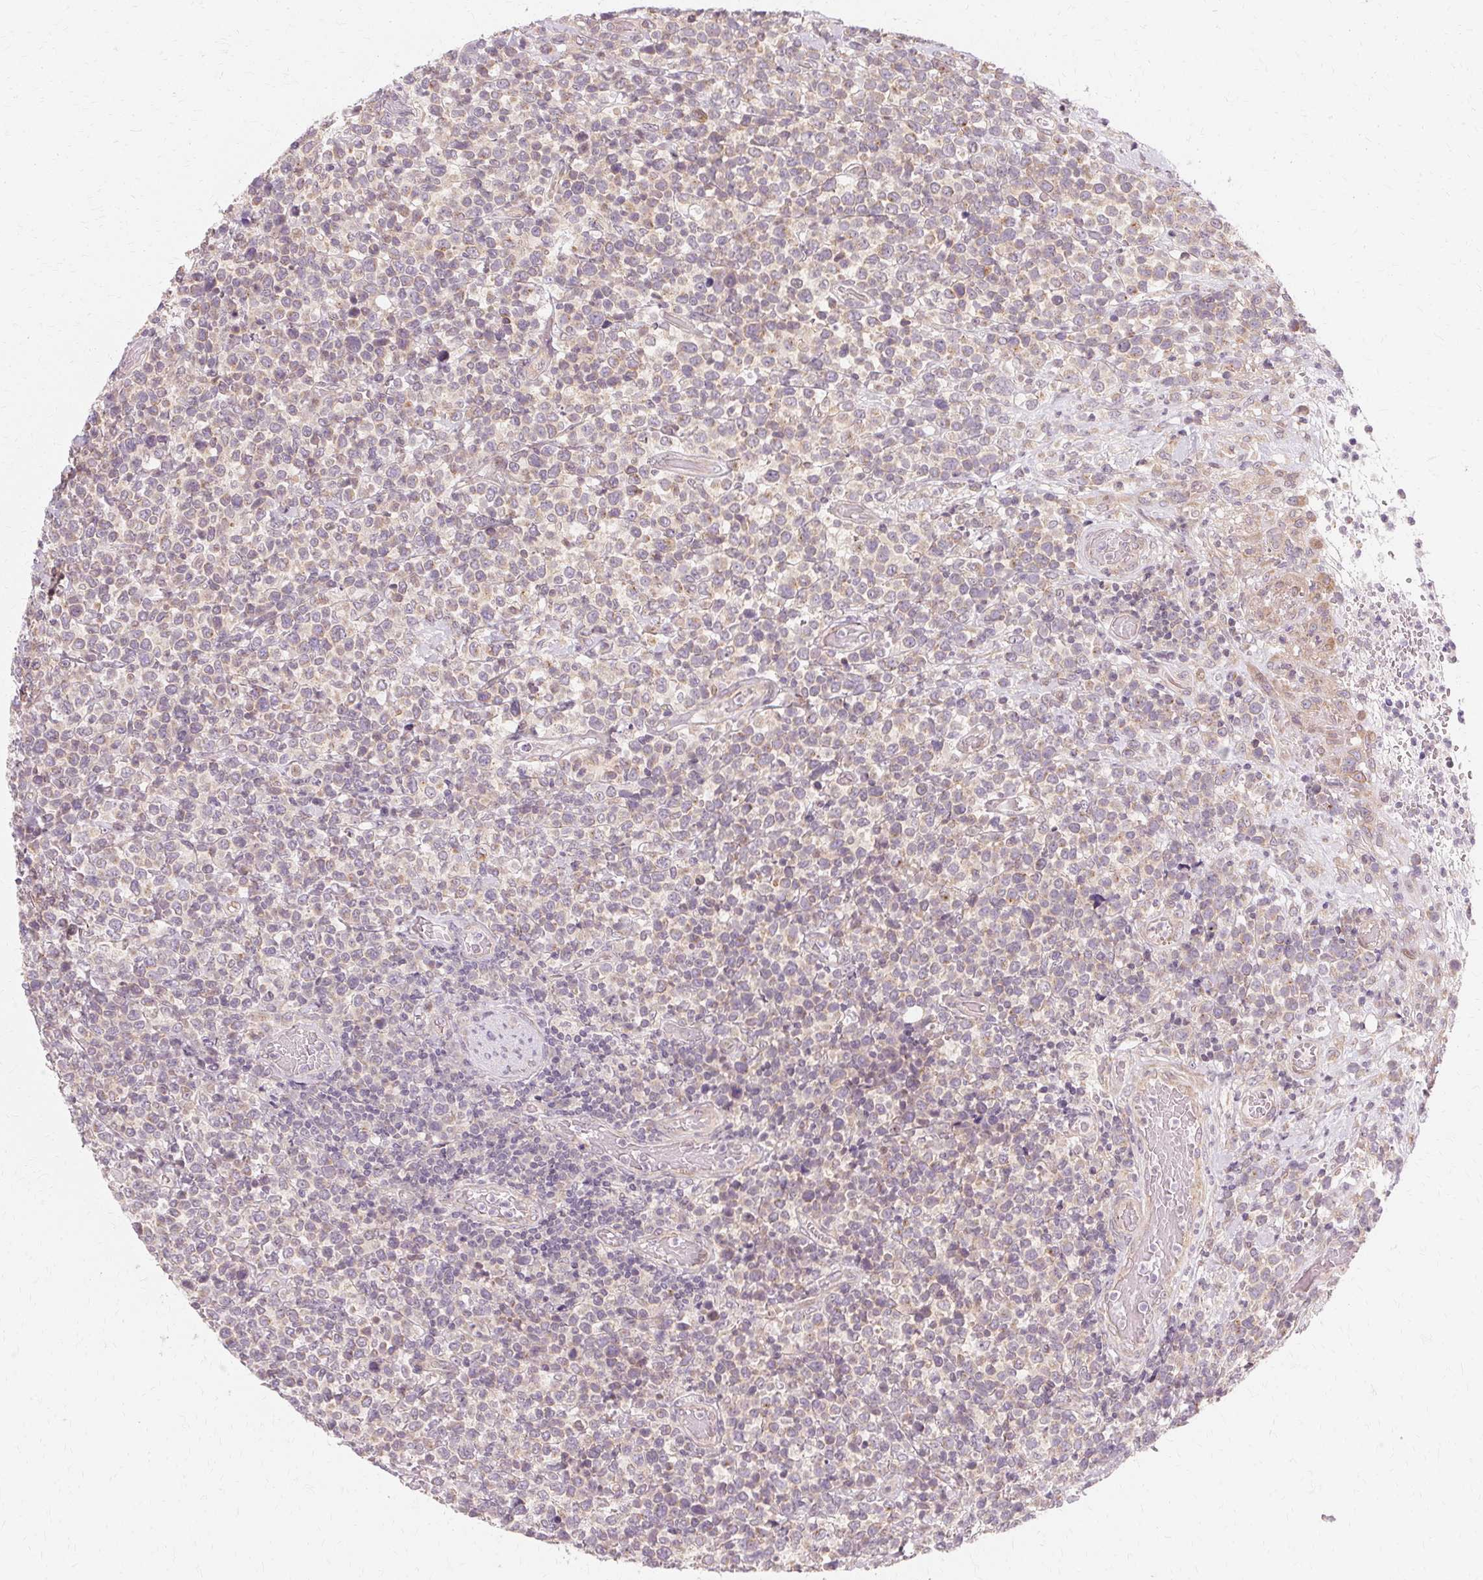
{"staining": {"intensity": "negative", "quantity": "none", "location": "none"}, "tissue": "lymphoma", "cell_type": "Tumor cells", "image_type": "cancer", "snomed": [{"axis": "morphology", "description": "Malignant lymphoma, non-Hodgkin's type, High grade"}, {"axis": "topography", "description": "Soft tissue"}], "caption": "Histopathology image shows no significant protein expression in tumor cells of high-grade malignant lymphoma, non-Hodgkin's type.", "gene": "USP8", "patient": {"sex": "female", "age": 56}}